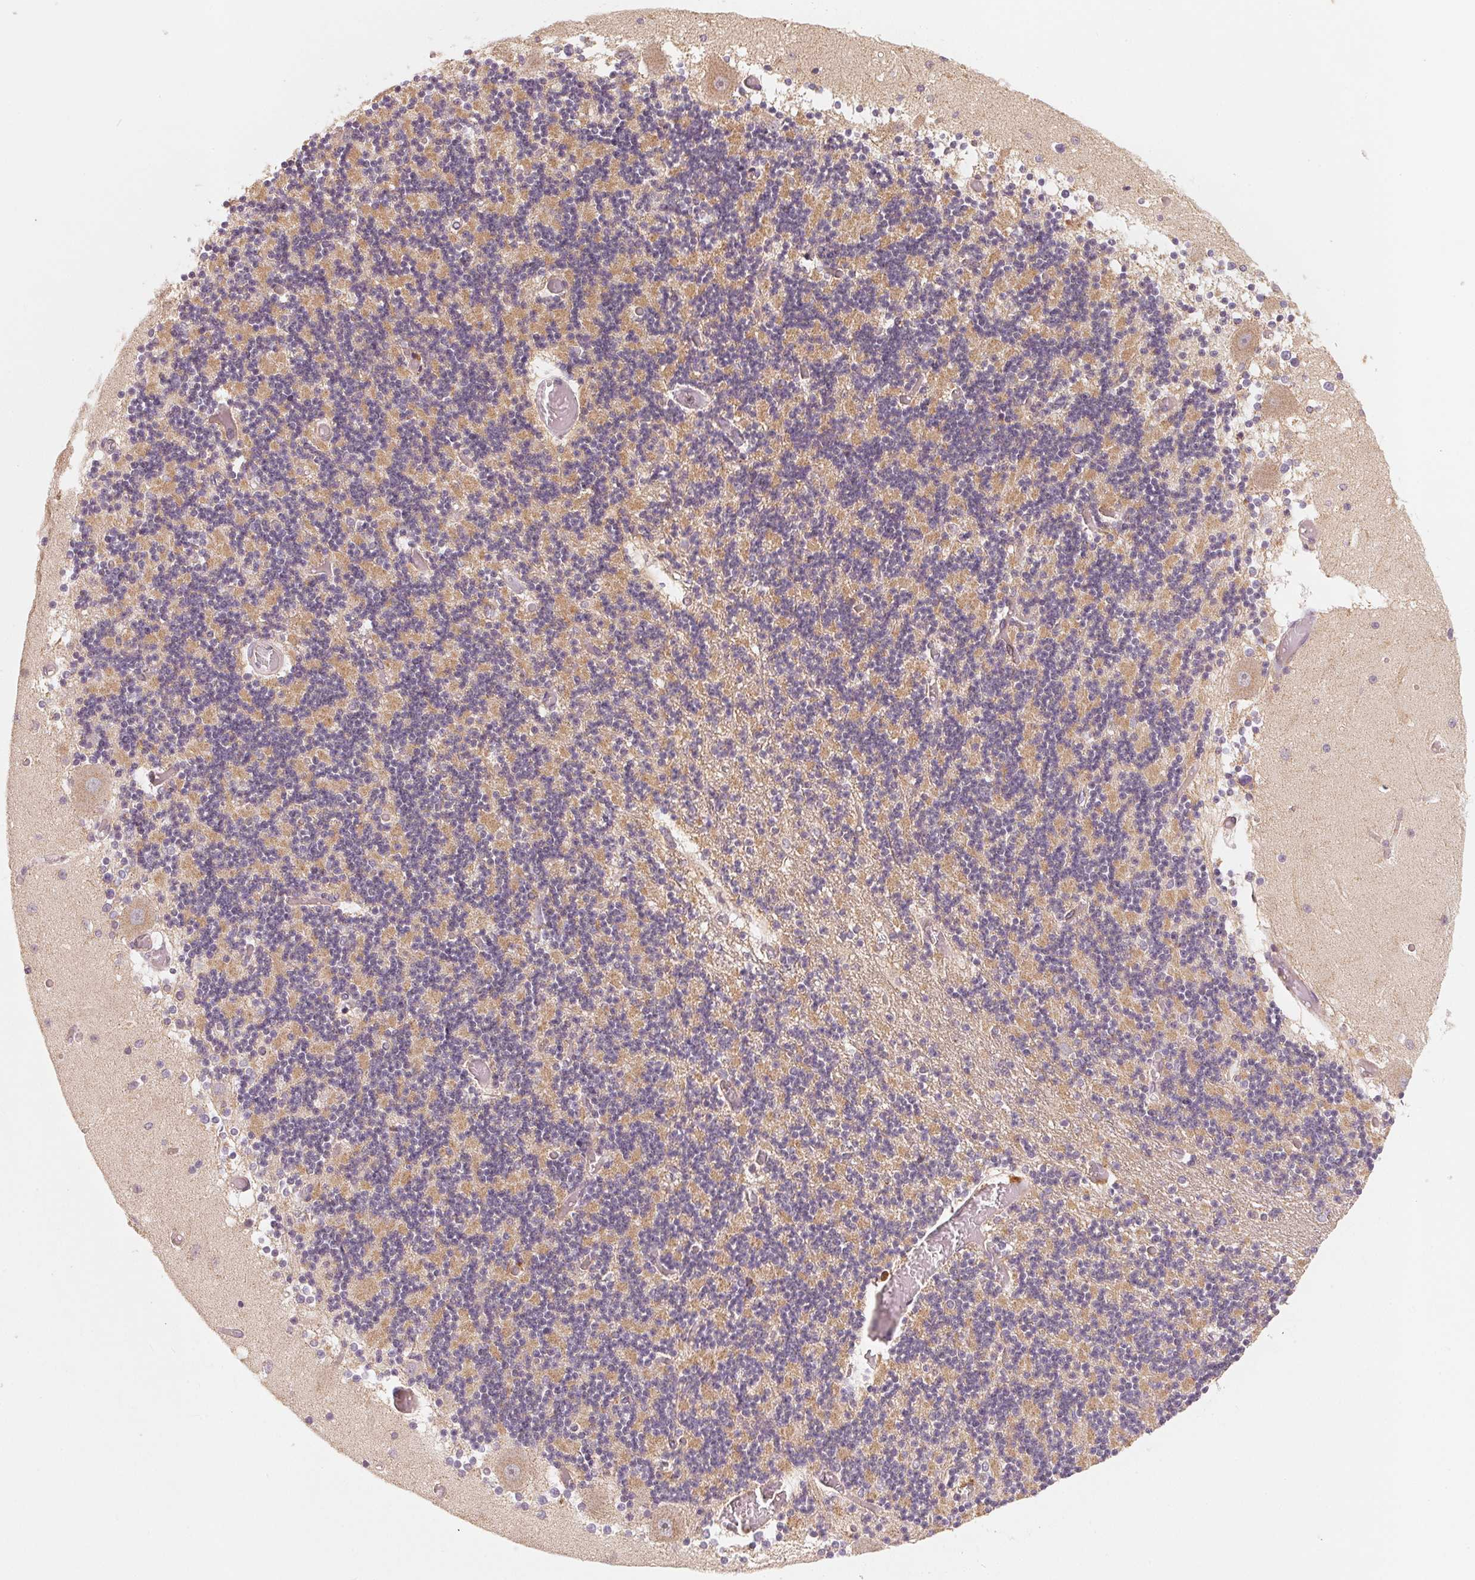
{"staining": {"intensity": "weak", "quantity": "25%-75%", "location": "cytoplasmic/membranous"}, "tissue": "cerebellum", "cell_type": "Cells in granular layer", "image_type": "normal", "snomed": [{"axis": "morphology", "description": "Normal tissue, NOS"}, {"axis": "topography", "description": "Cerebellum"}], "caption": "Cerebellum stained for a protein reveals weak cytoplasmic/membranous positivity in cells in granular layer. Using DAB (3,3'-diaminobenzidine) (brown) and hematoxylin (blue) stains, captured at high magnification using brightfield microscopy.", "gene": "MATCAP1", "patient": {"sex": "female", "age": 28}}